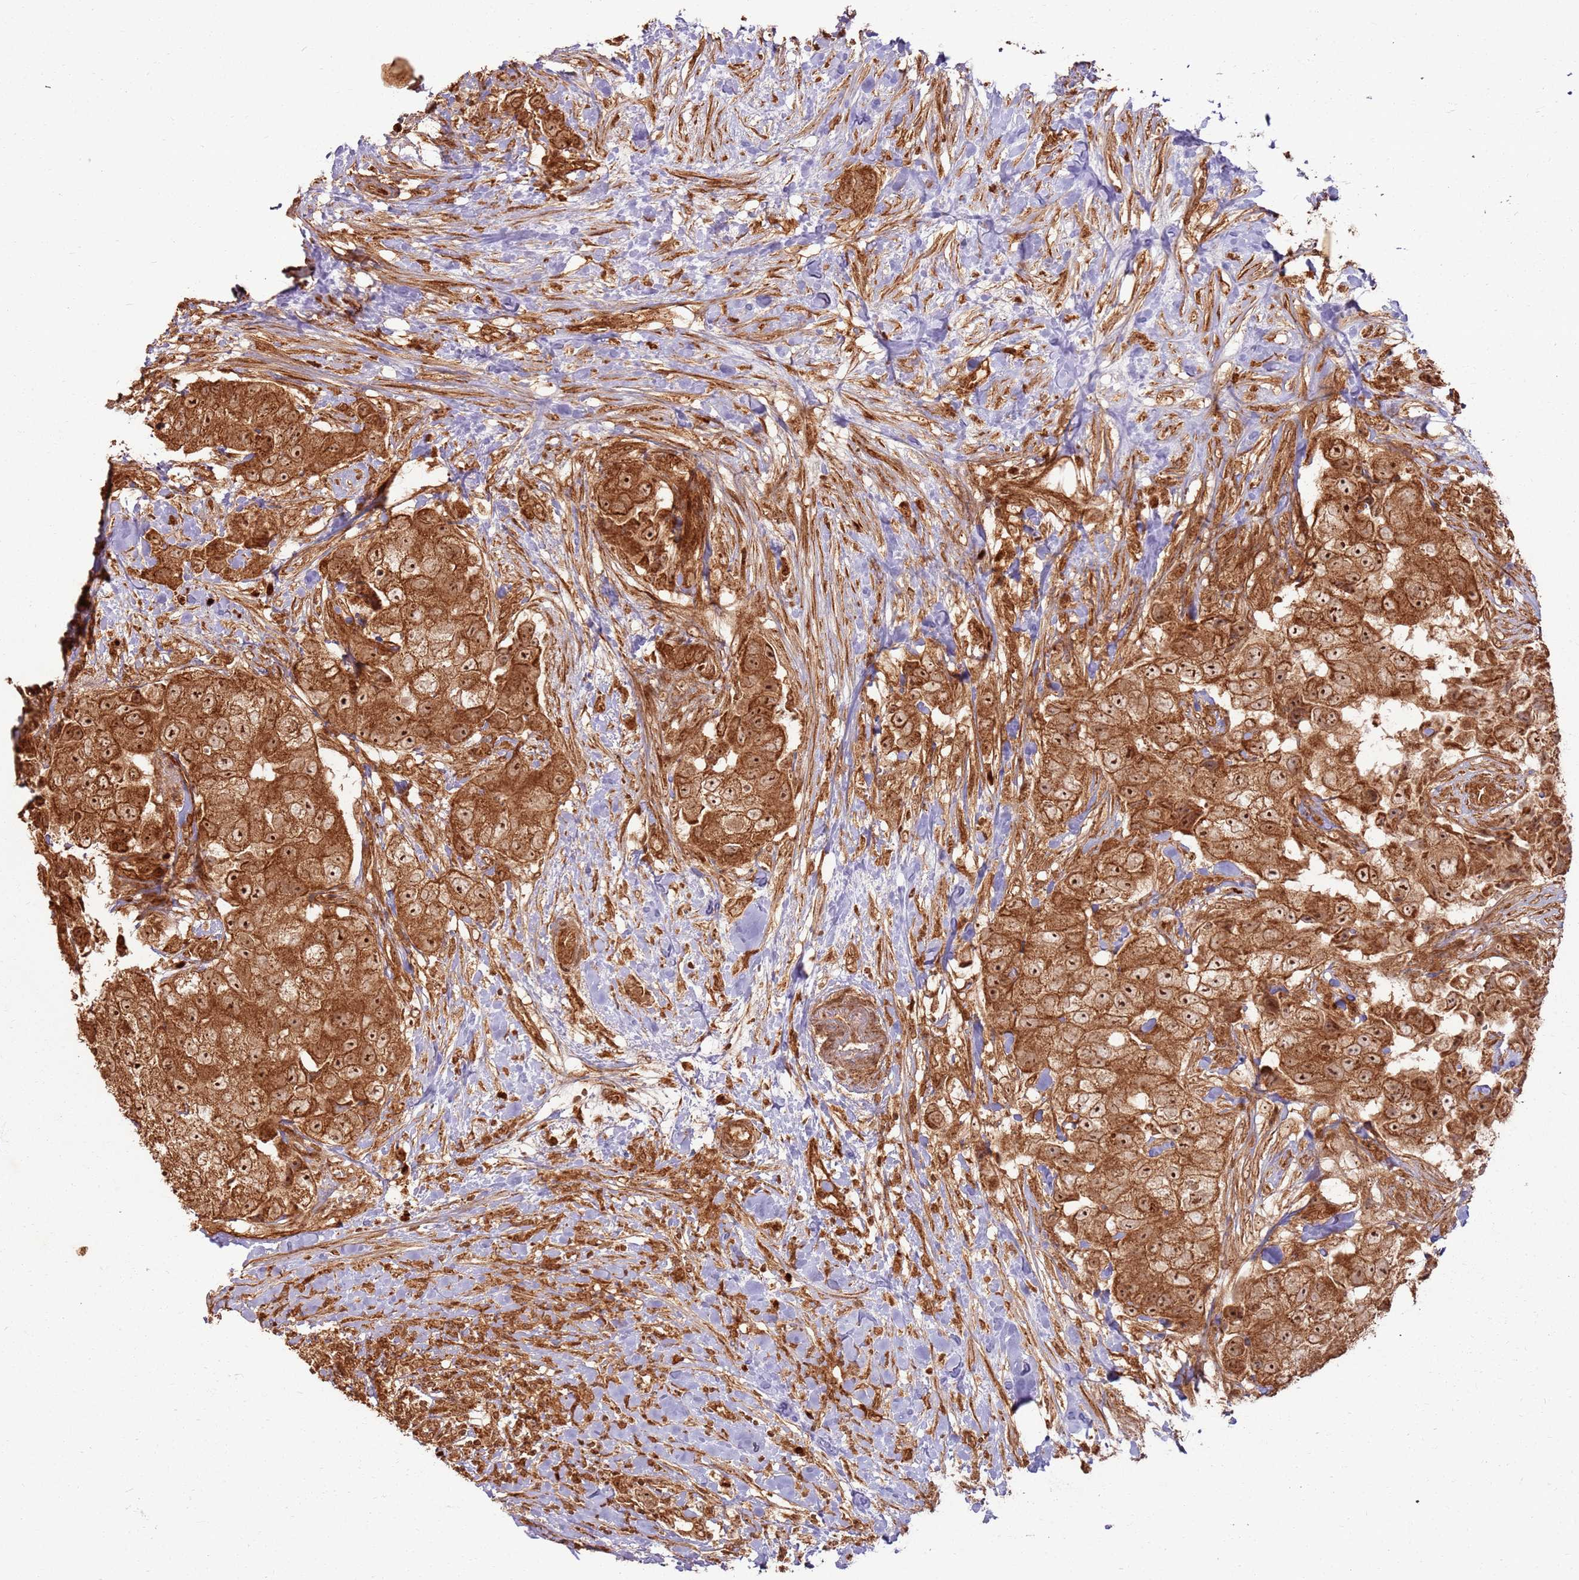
{"staining": {"intensity": "strong", "quantity": ">75%", "location": "cytoplasmic/membranous,nuclear"}, "tissue": "breast cancer", "cell_type": "Tumor cells", "image_type": "cancer", "snomed": [{"axis": "morphology", "description": "Normal tissue, NOS"}, {"axis": "morphology", "description": "Duct carcinoma"}, {"axis": "topography", "description": "Breast"}], "caption": "Tumor cells demonstrate strong cytoplasmic/membranous and nuclear staining in about >75% of cells in intraductal carcinoma (breast).", "gene": "TBC1D13", "patient": {"sex": "female", "age": 62}}